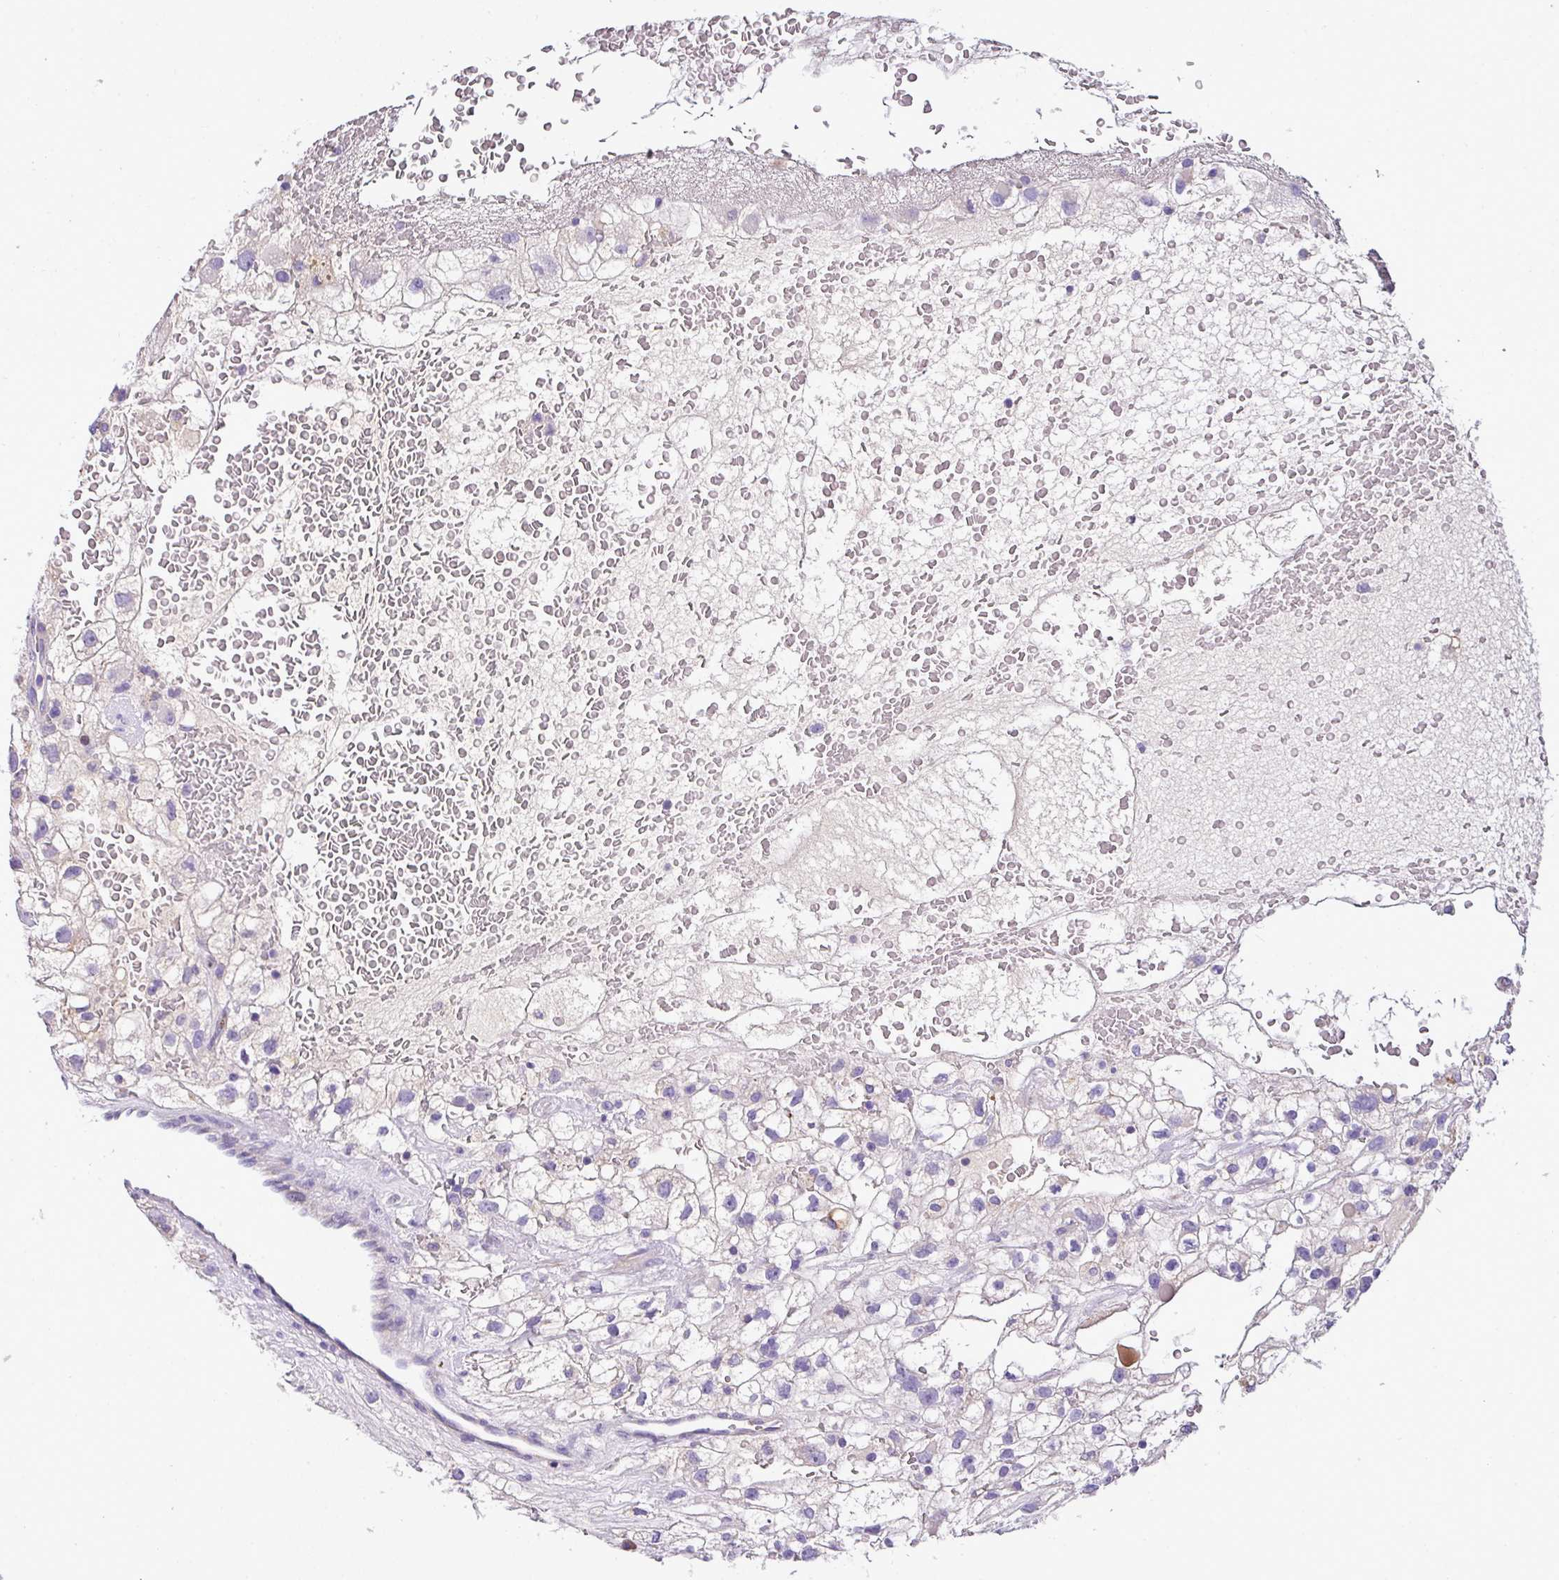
{"staining": {"intensity": "negative", "quantity": "none", "location": "none"}, "tissue": "renal cancer", "cell_type": "Tumor cells", "image_type": "cancer", "snomed": [{"axis": "morphology", "description": "Adenocarcinoma, NOS"}, {"axis": "topography", "description": "Kidney"}], "caption": "Immunohistochemistry (IHC) micrograph of neoplastic tissue: human adenocarcinoma (renal) stained with DAB displays no significant protein expression in tumor cells. Brightfield microscopy of IHC stained with DAB (3,3'-diaminobenzidine) (brown) and hematoxylin (blue), captured at high magnification.", "gene": "ANXA2R", "patient": {"sex": "male", "age": 59}}